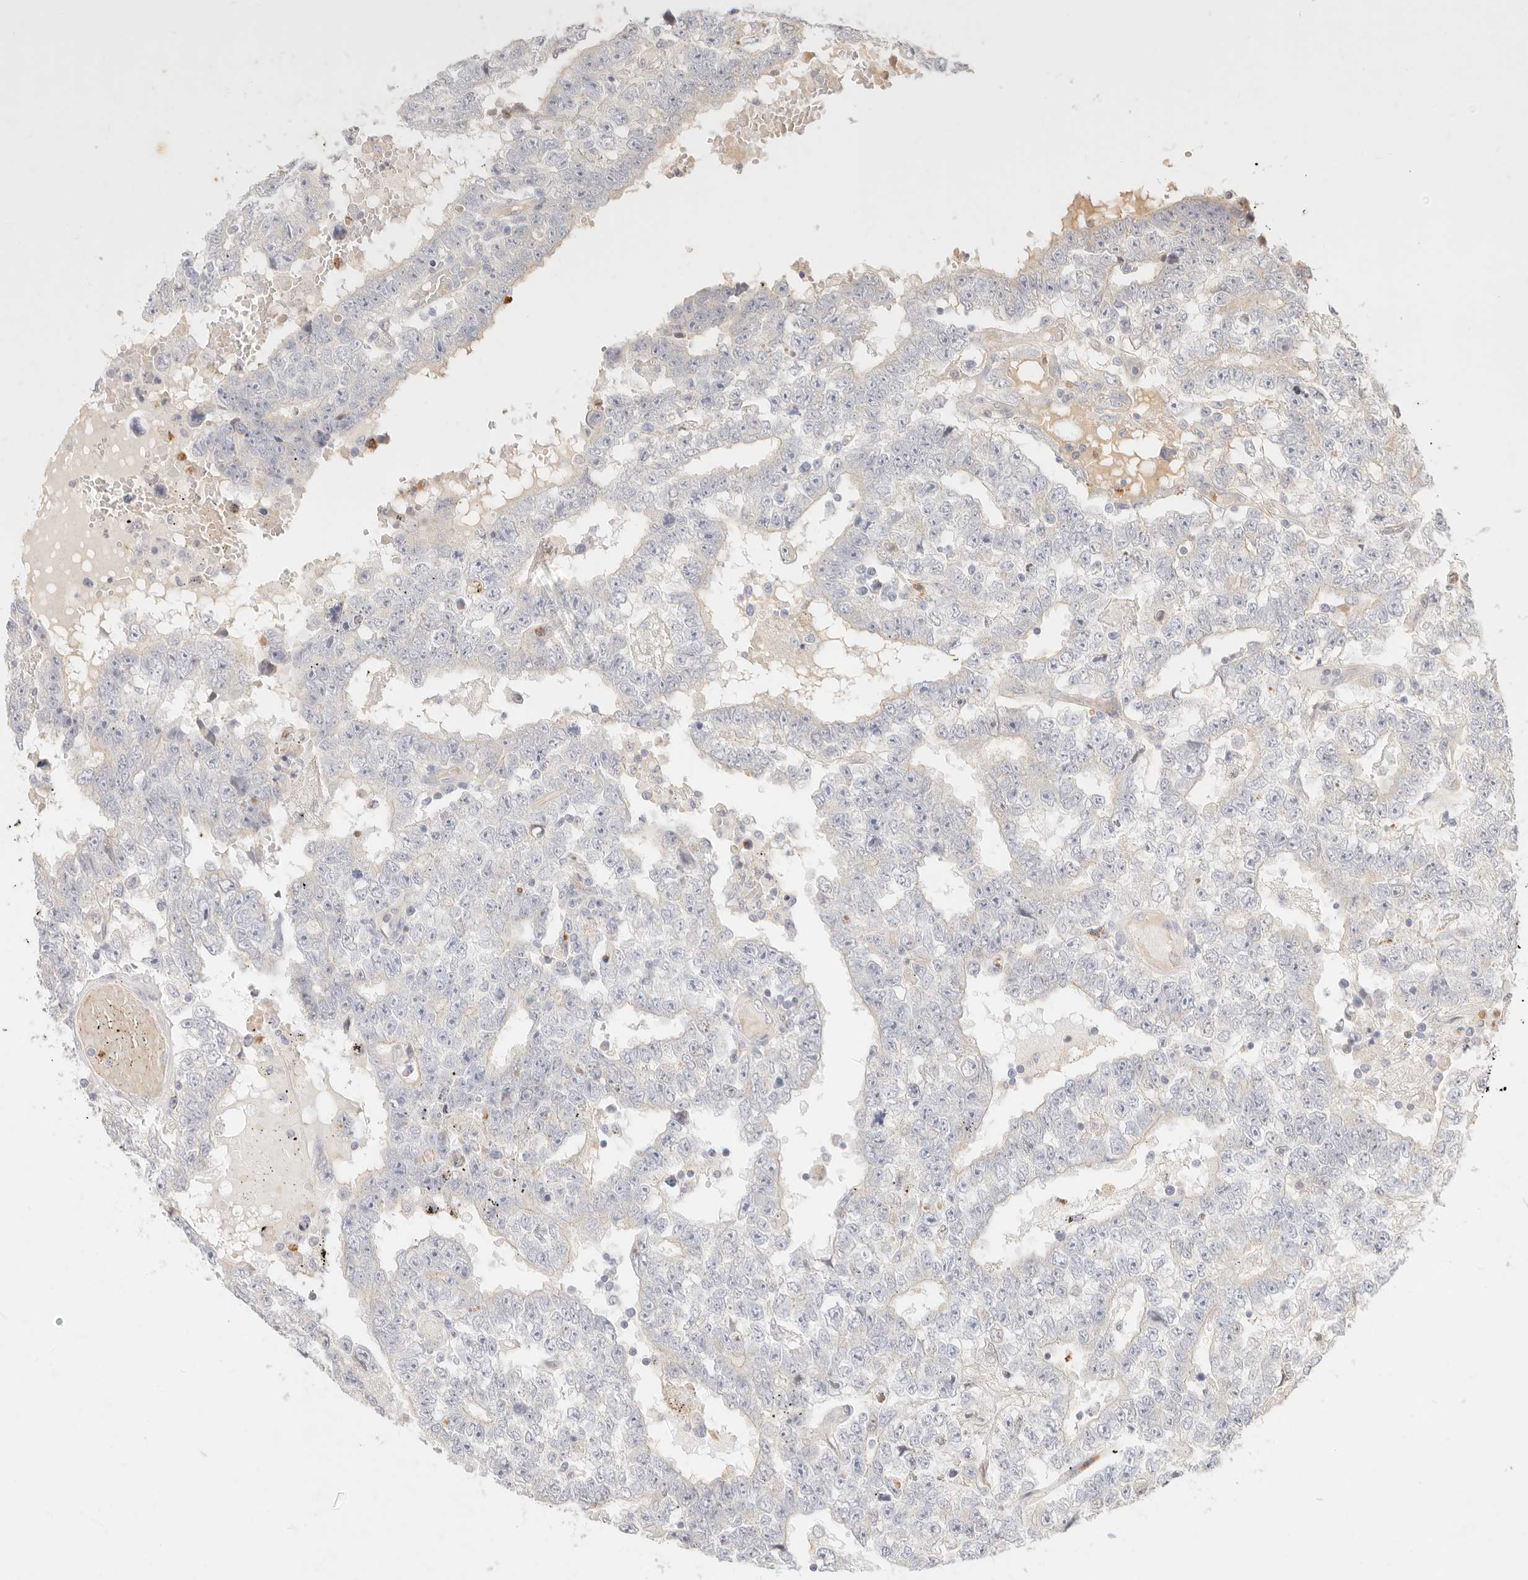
{"staining": {"intensity": "negative", "quantity": "none", "location": "none"}, "tissue": "testis cancer", "cell_type": "Tumor cells", "image_type": "cancer", "snomed": [{"axis": "morphology", "description": "Carcinoma, Embryonal, NOS"}, {"axis": "topography", "description": "Testis"}], "caption": "Immunohistochemical staining of testis cancer shows no significant staining in tumor cells.", "gene": "ASCL3", "patient": {"sex": "male", "age": 25}}